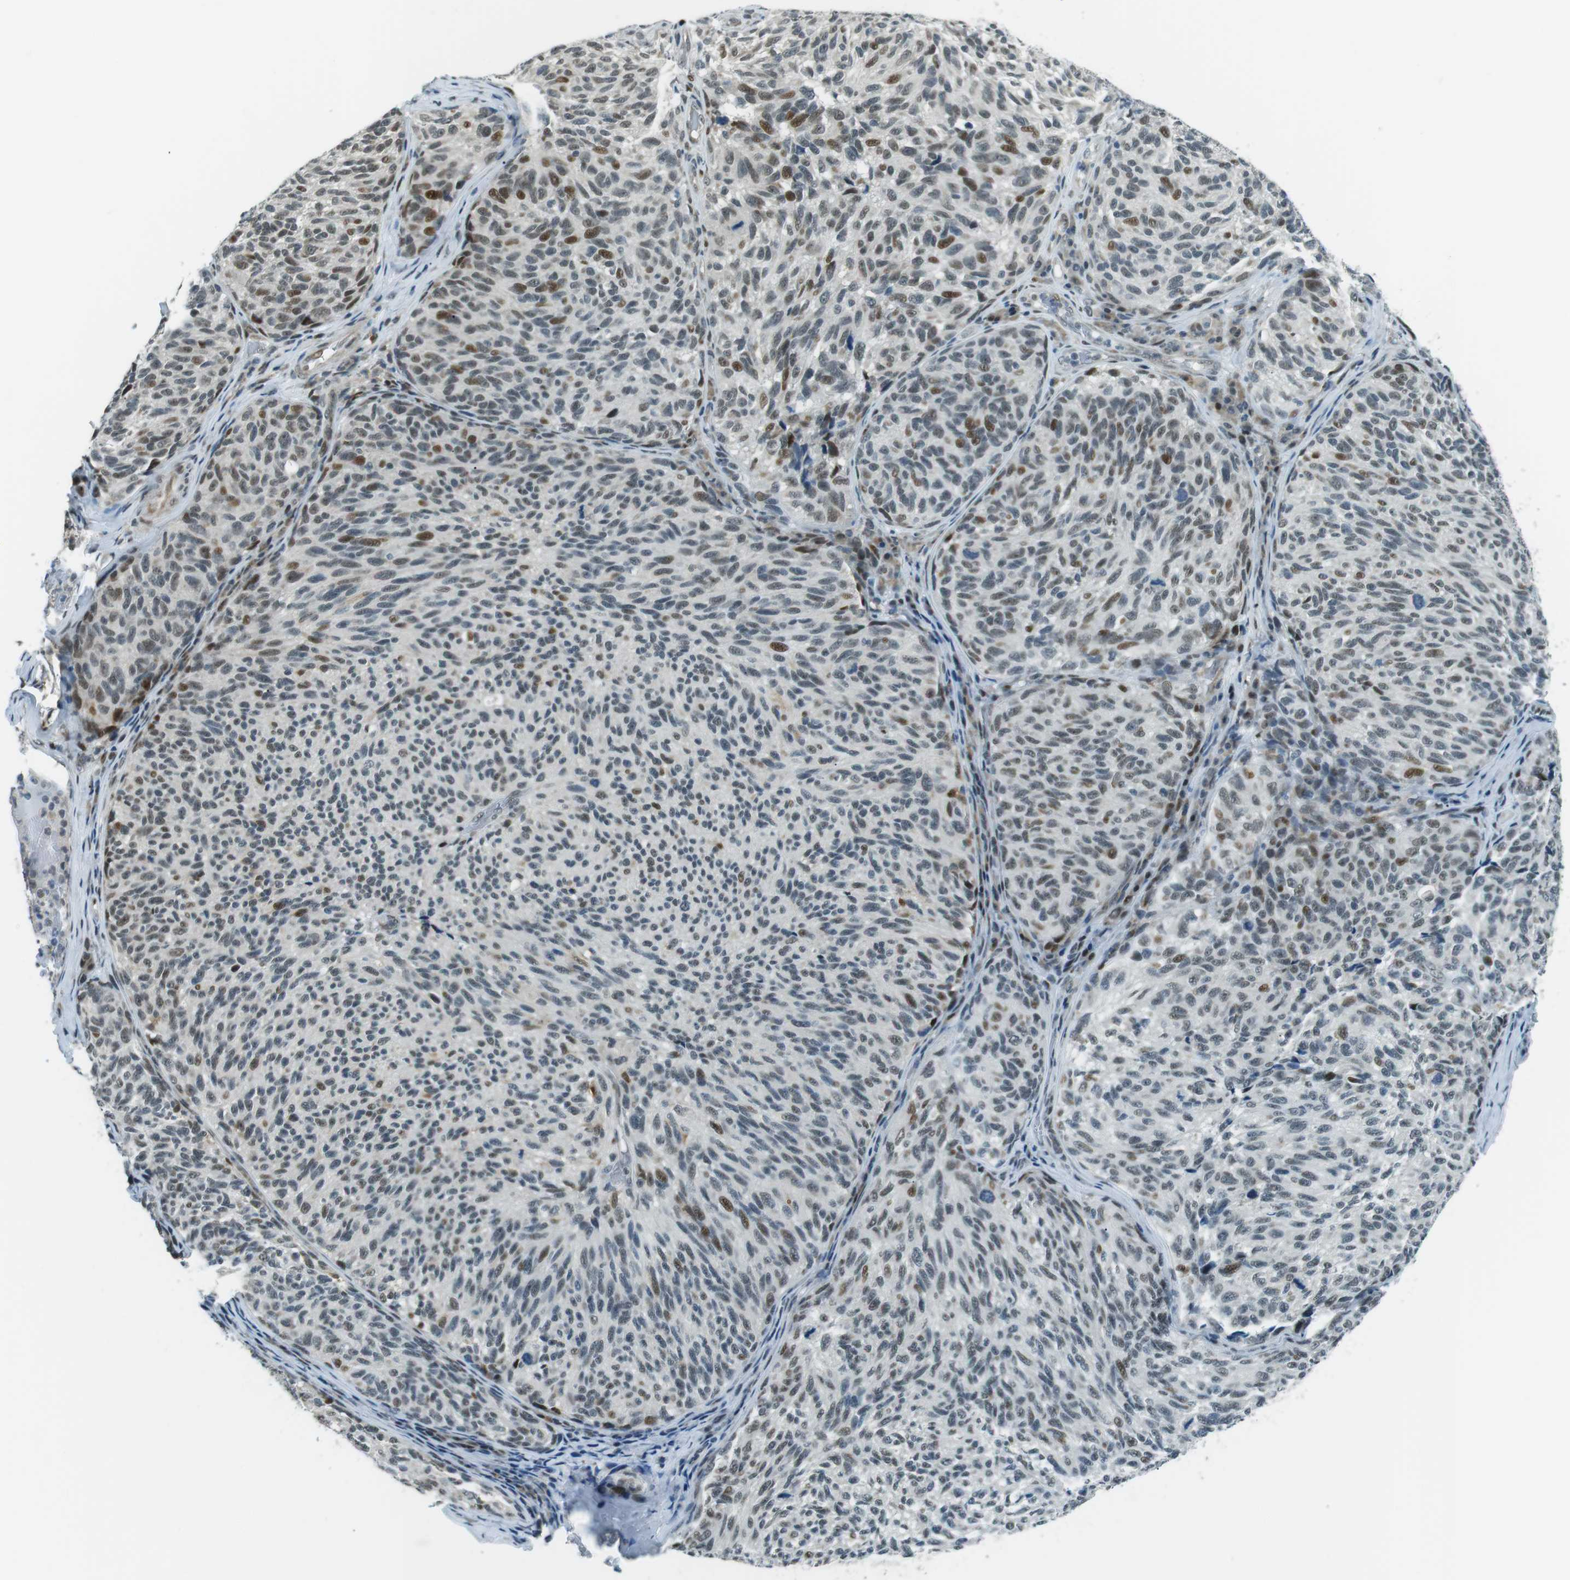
{"staining": {"intensity": "moderate", "quantity": "25%-75%", "location": "nuclear"}, "tissue": "melanoma", "cell_type": "Tumor cells", "image_type": "cancer", "snomed": [{"axis": "morphology", "description": "Malignant melanoma, NOS"}, {"axis": "topography", "description": "Skin"}], "caption": "There is medium levels of moderate nuclear positivity in tumor cells of malignant melanoma, as demonstrated by immunohistochemical staining (brown color).", "gene": "PJA1", "patient": {"sex": "female", "age": 73}}